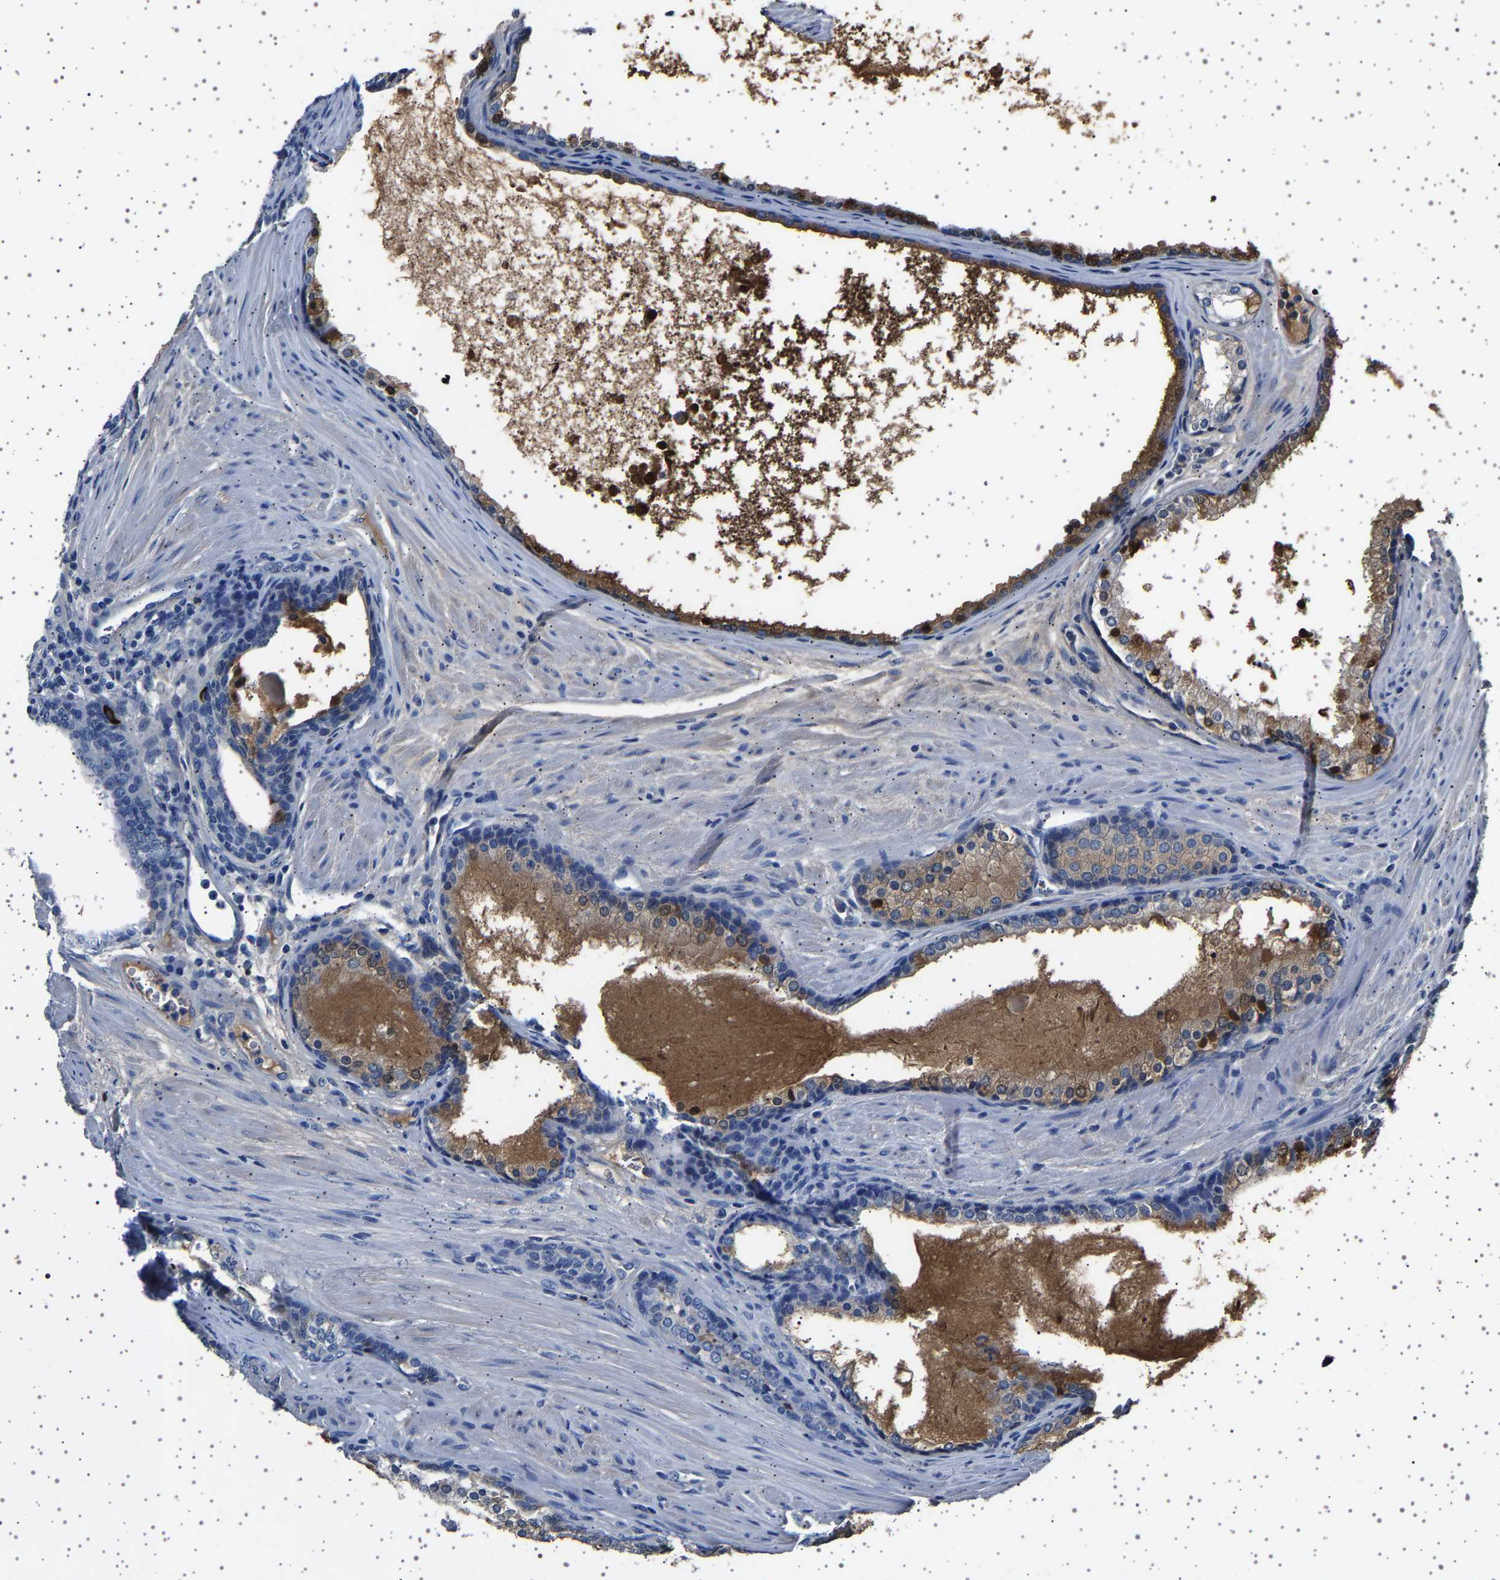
{"staining": {"intensity": "moderate", "quantity": "25%-75%", "location": "cytoplasmic/membranous"}, "tissue": "prostate cancer", "cell_type": "Tumor cells", "image_type": "cancer", "snomed": [{"axis": "morphology", "description": "Adenocarcinoma, Medium grade"}, {"axis": "topography", "description": "Prostate"}], "caption": "Prostate cancer stained with a protein marker displays moderate staining in tumor cells.", "gene": "TFF3", "patient": {"sex": "male", "age": 72}}